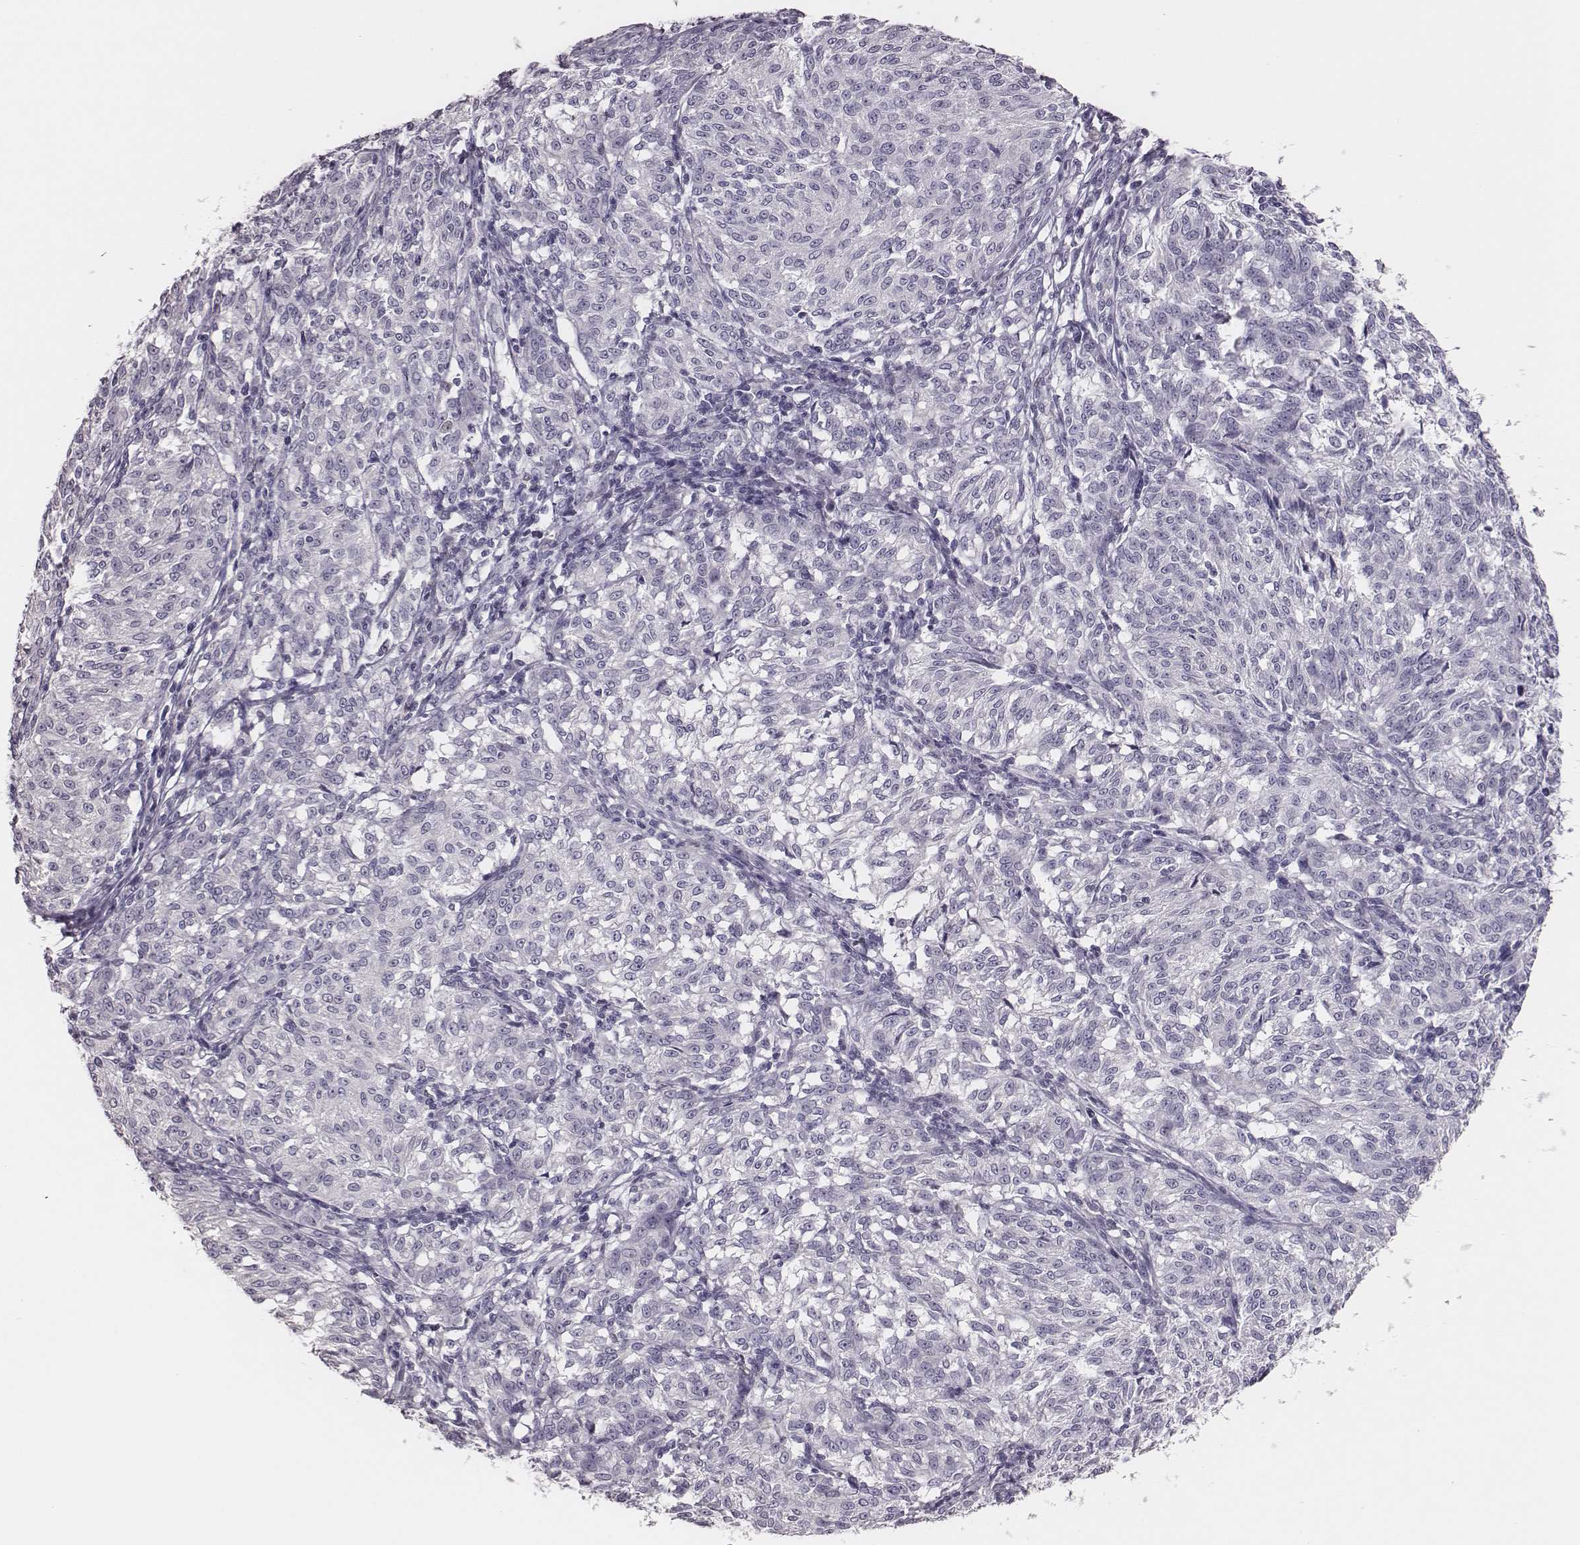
{"staining": {"intensity": "negative", "quantity": "none", "location": "none"}, "tissue": "melanoma", "cell_type": "Tumor cells", "image_type": "cancer", "snomed": [{"axis": "morphology", "description": "Malignant melanoma, NOS"}, {"axis": "topography", "description": "Skin"}], "caption": "Immunohistochemical staining of human malignant melanoma exhibits no significant staining in tumor cells.", "gene": "ADGRF4", "patient": {"sex": "female", "age": 72}}